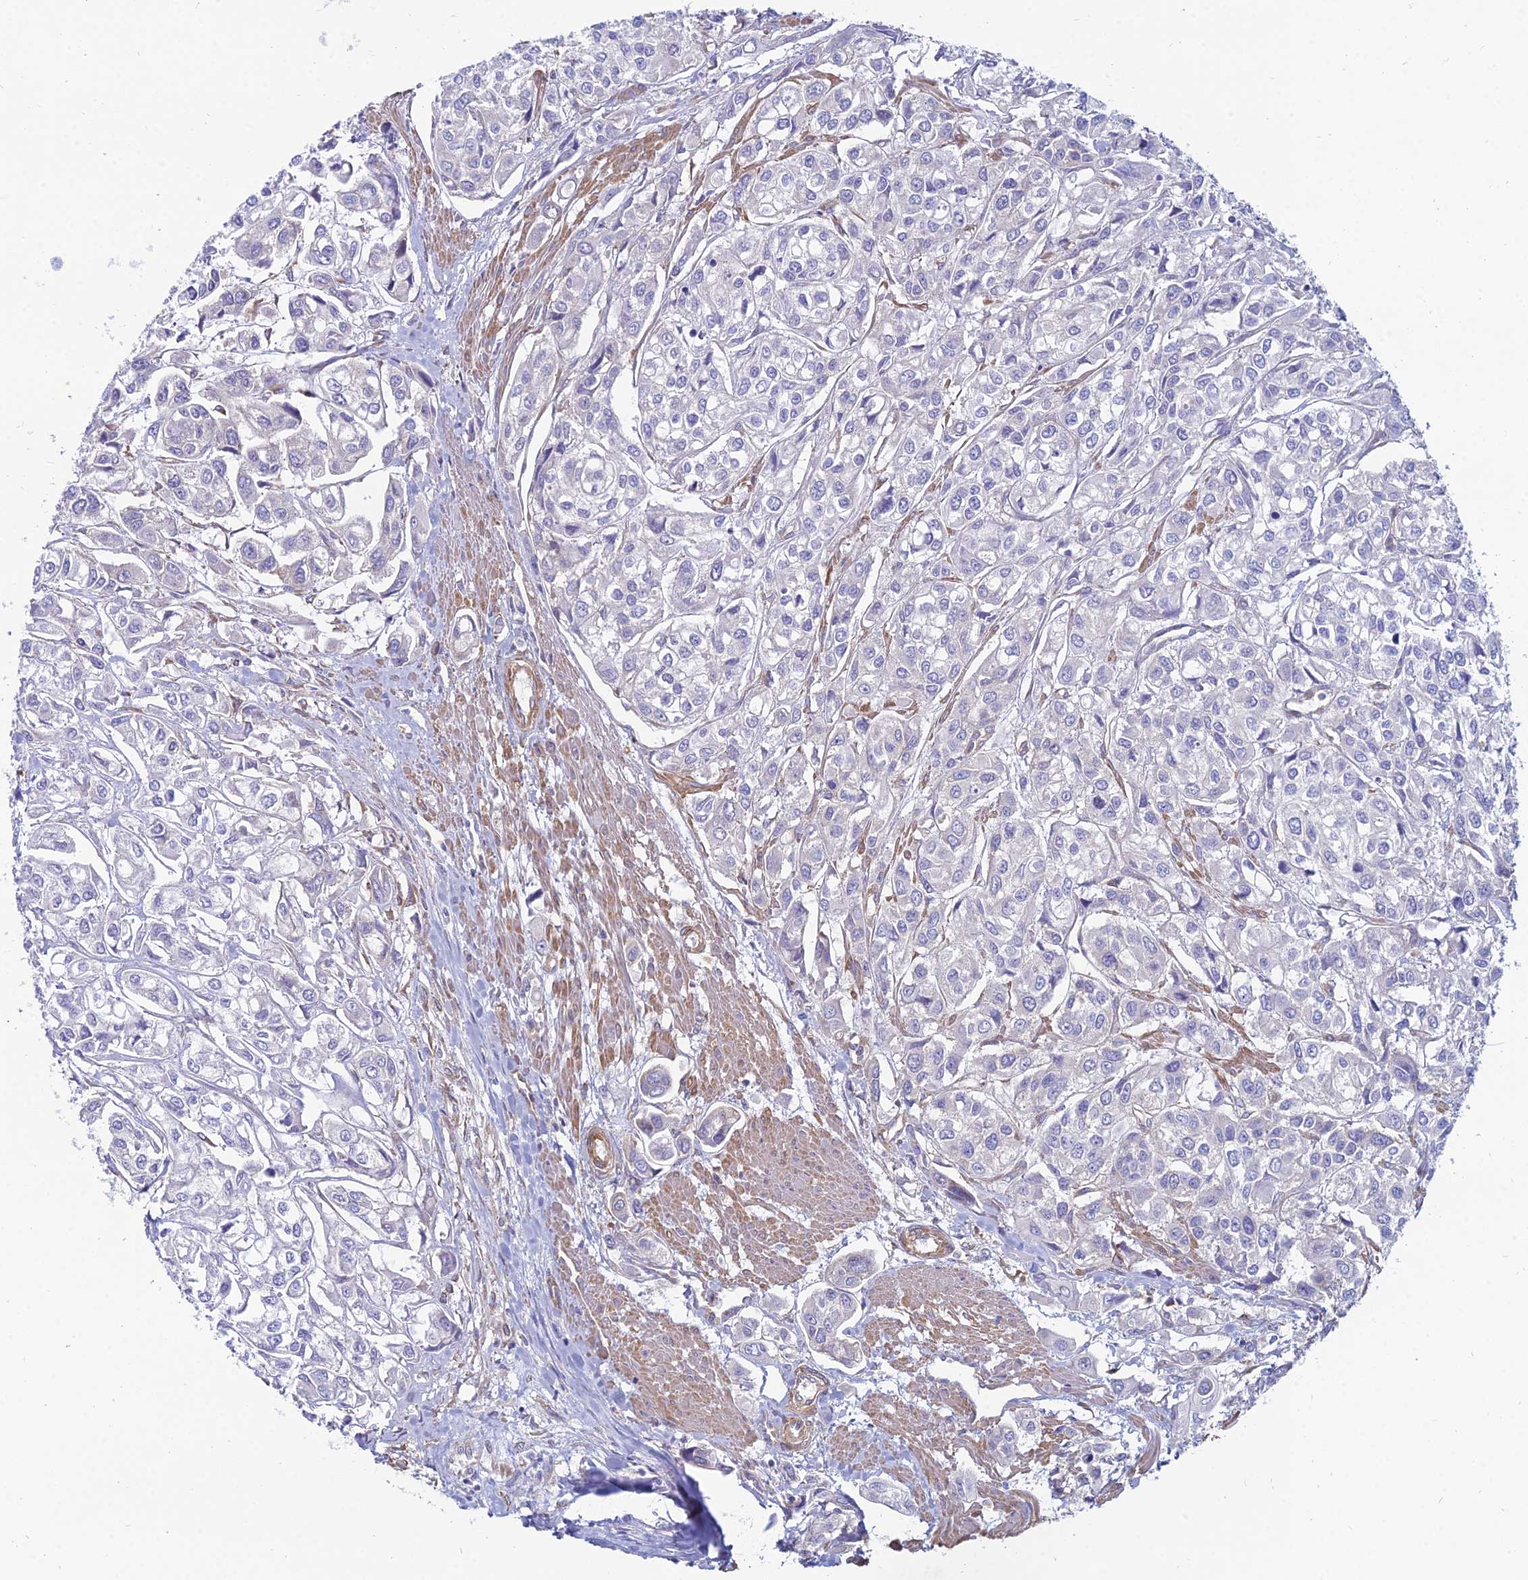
{"staining": {"intensity": "negative", "quantity": "none", "location": "none"}, "tissue": "urothelial cancer", "cell_type": "Tumor cells", "image_type": "cancer", "snomed": [{"axis": "morphology", "description": "Urothelial carcinoma, High grade"}, {"axis": "topography", "description": "Urinary bladder"}], "caption": "A photomicrograph of high-grade urothelial carcinoma stained for a protein displays no brown staining in tumor cells. (DAB (3,3'-diaminobenzidine) IHC visualized using brightfield microscopy, high magnification).", "gene": "TXLNA", "patient": {"sex": "male", "age": 67}}